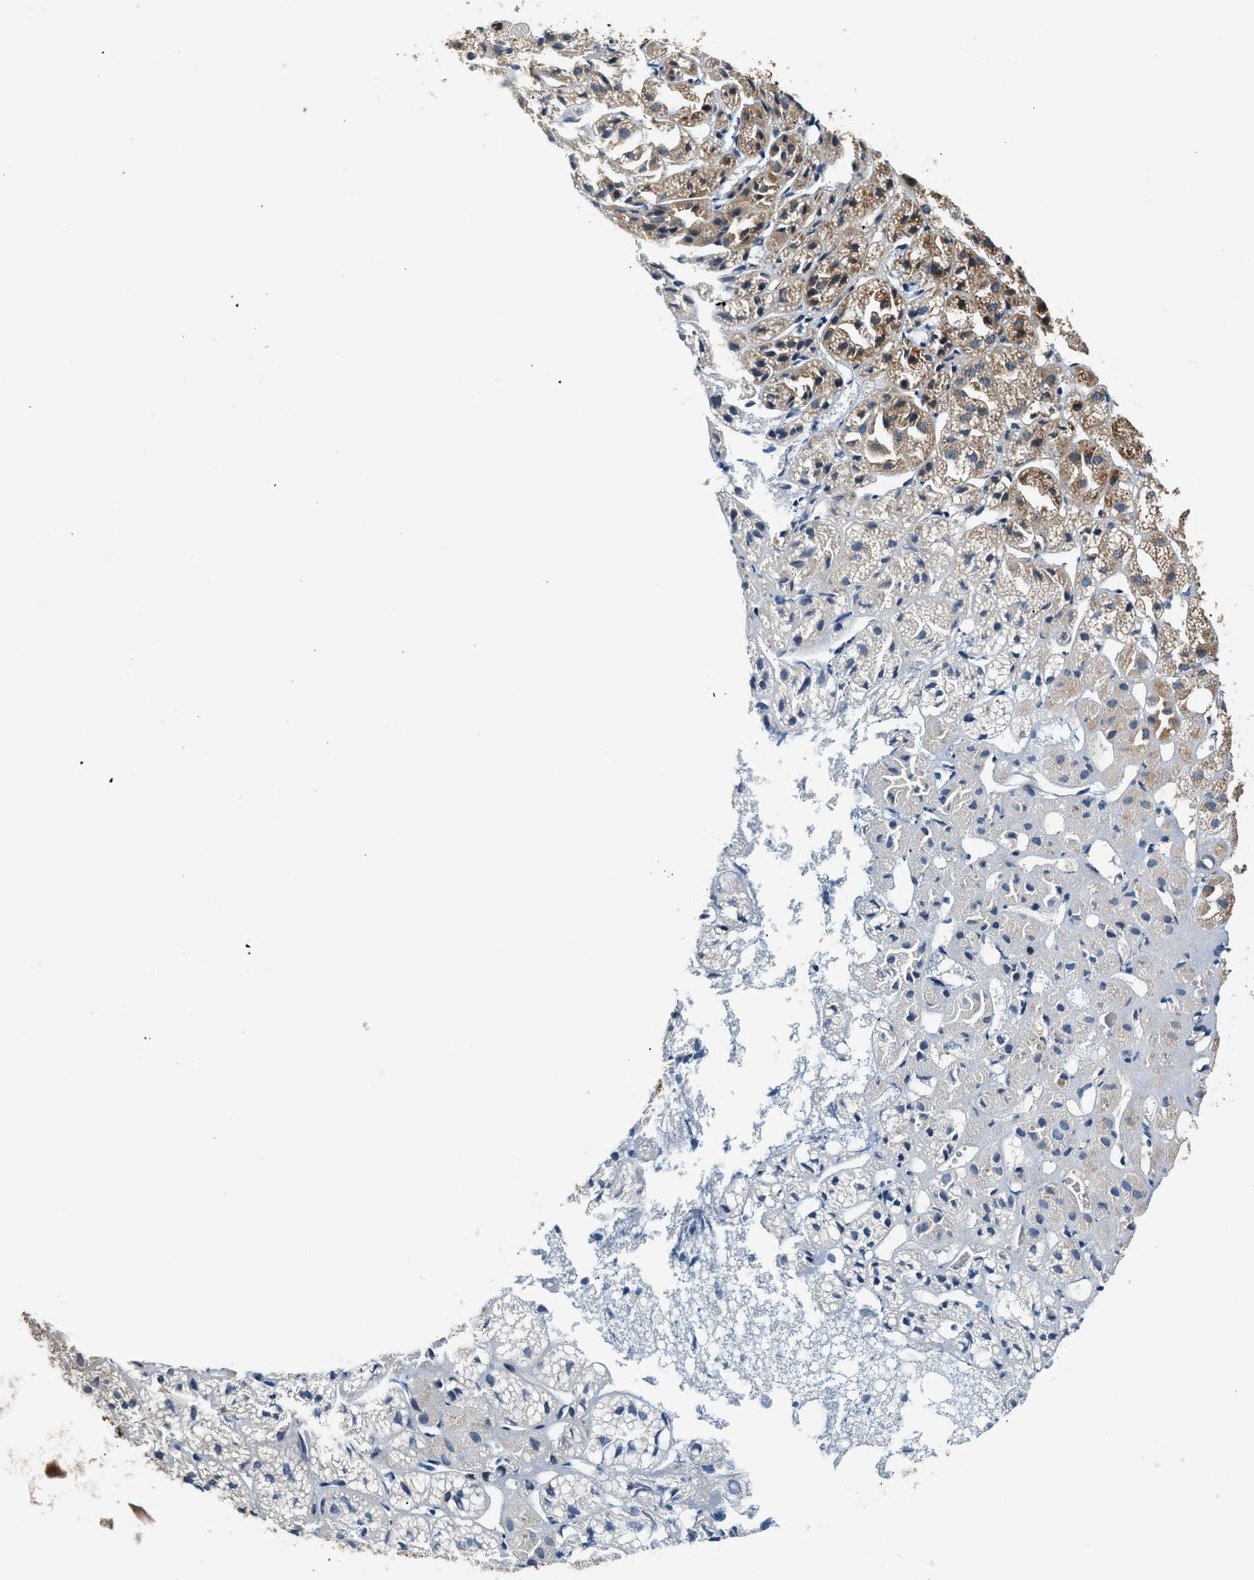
{"staining": {"intensity": "strong", "quantity": "25%-75%", "location": "cytoplasmic/membranous"}, "tissue": "adrenal gland", "cell_type": "Glandular cells", "image_type": "normal", "snomed": [{"axis": "morphology", "description": "Normal tissue, NOS"}, {"axis": "topography", "description": "Adrenal gland"}], "caption": "This photomicrograph displays IHC staining of normal human adrenal gland, with high strong cytoplasmic/membranous expression in approximately 25%-75% of glandular cells.", "gene": "FUT8", "patient": {"sex": "female", "age": 71}}